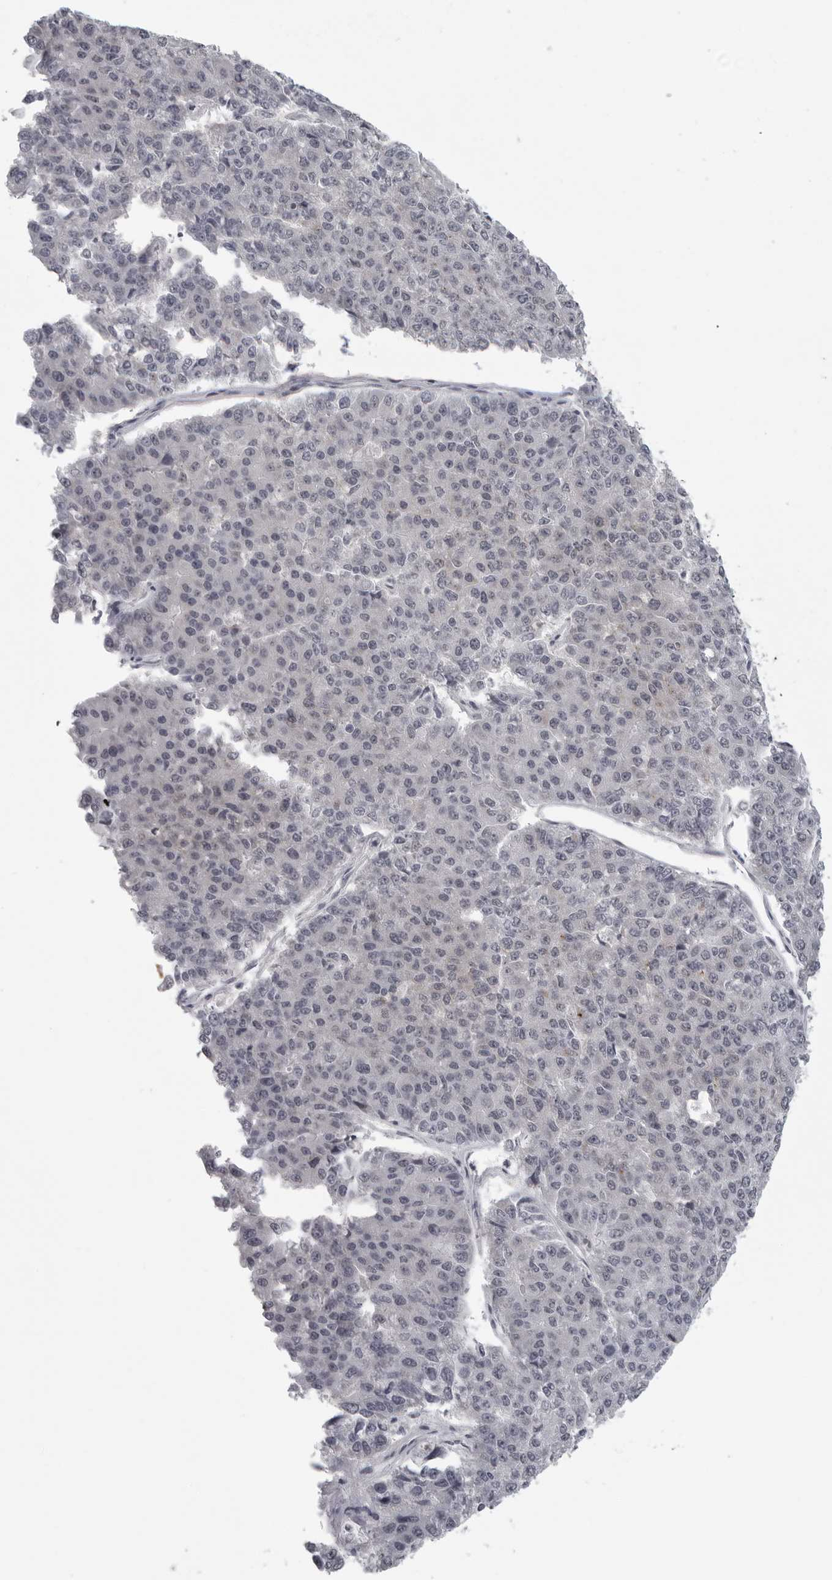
{"staining": {"intensity": "negative", "quantity": "none", "location": "none"}, "tissue": "pancreatic cancer", "cell_type": "Tumor cells", "image_type": "cancer", "snomed": [{"axis": "morphology", "description": "Adenocarcinoma, NOS"}, {"axis": "topography", "description": "Pancreas"}], "caption": "This is a image of IHC staining of pancreatic cancer (adenocarcinoma), which shows no positivity in tumor cells.", "gene": "TUT4", "patient": {"sex": "male", "age": 50}}